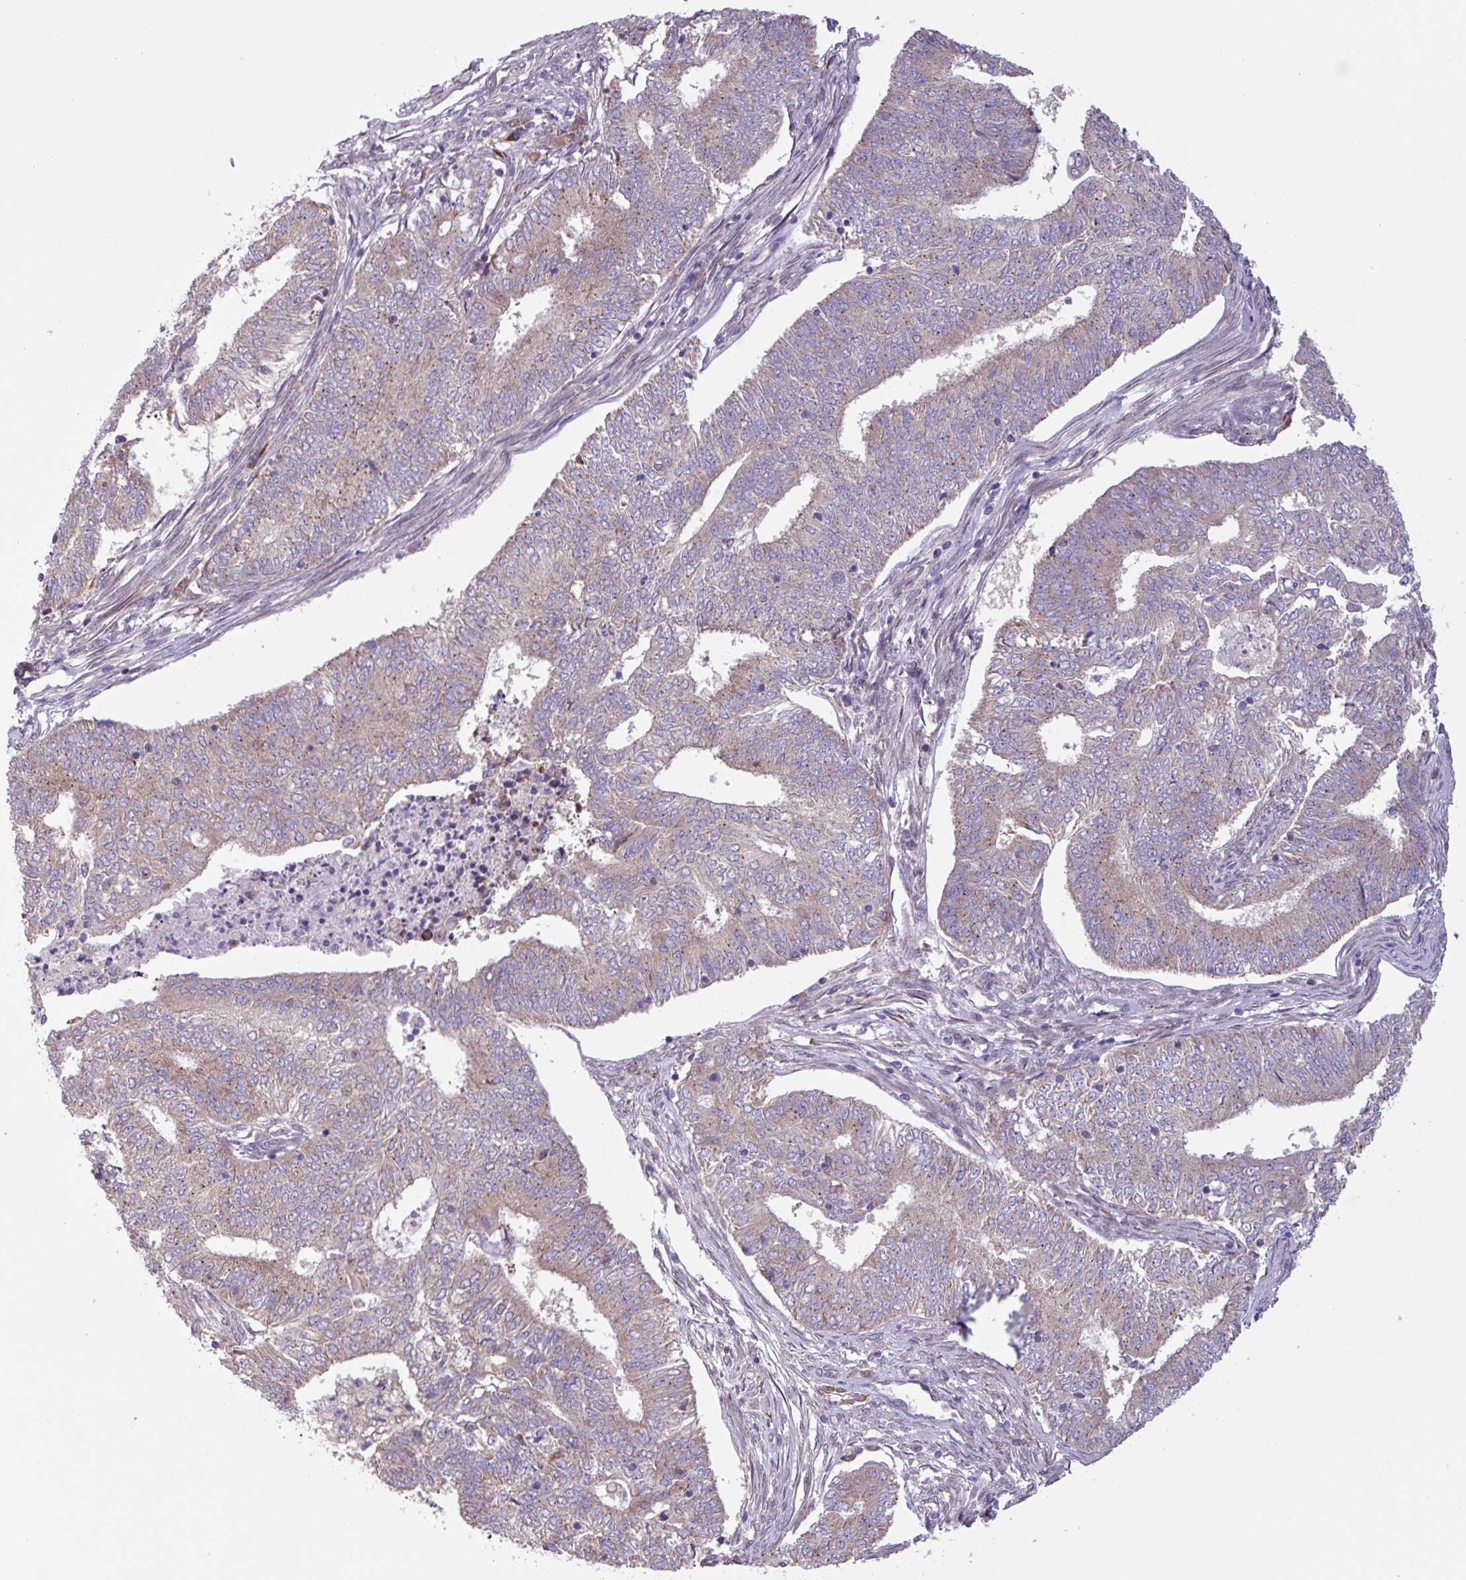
{"staining": {"intensity": "weak", "quantity": ">75%", "location": "cytoplasmic/membranous"}, "tissue": "endometrial cancer", "cell_type": "Tumor cells", "image_type": "cancer", "snomed": [{"axis": "morphology", "description": "Adenocarcinoma, NOS"}, {"axis": "topography", "description": "Endometrium"}], "caption": "Brown immunohistochemical staining in human endometrial cancer displays weak cytoplasmic/membranous positivity in about >75% of tumor cells. (Brightfield microscopy of DAB IHC at high magnification).", "gene": "C20orf27", "patient": {"sex": "female", "age": 62}}